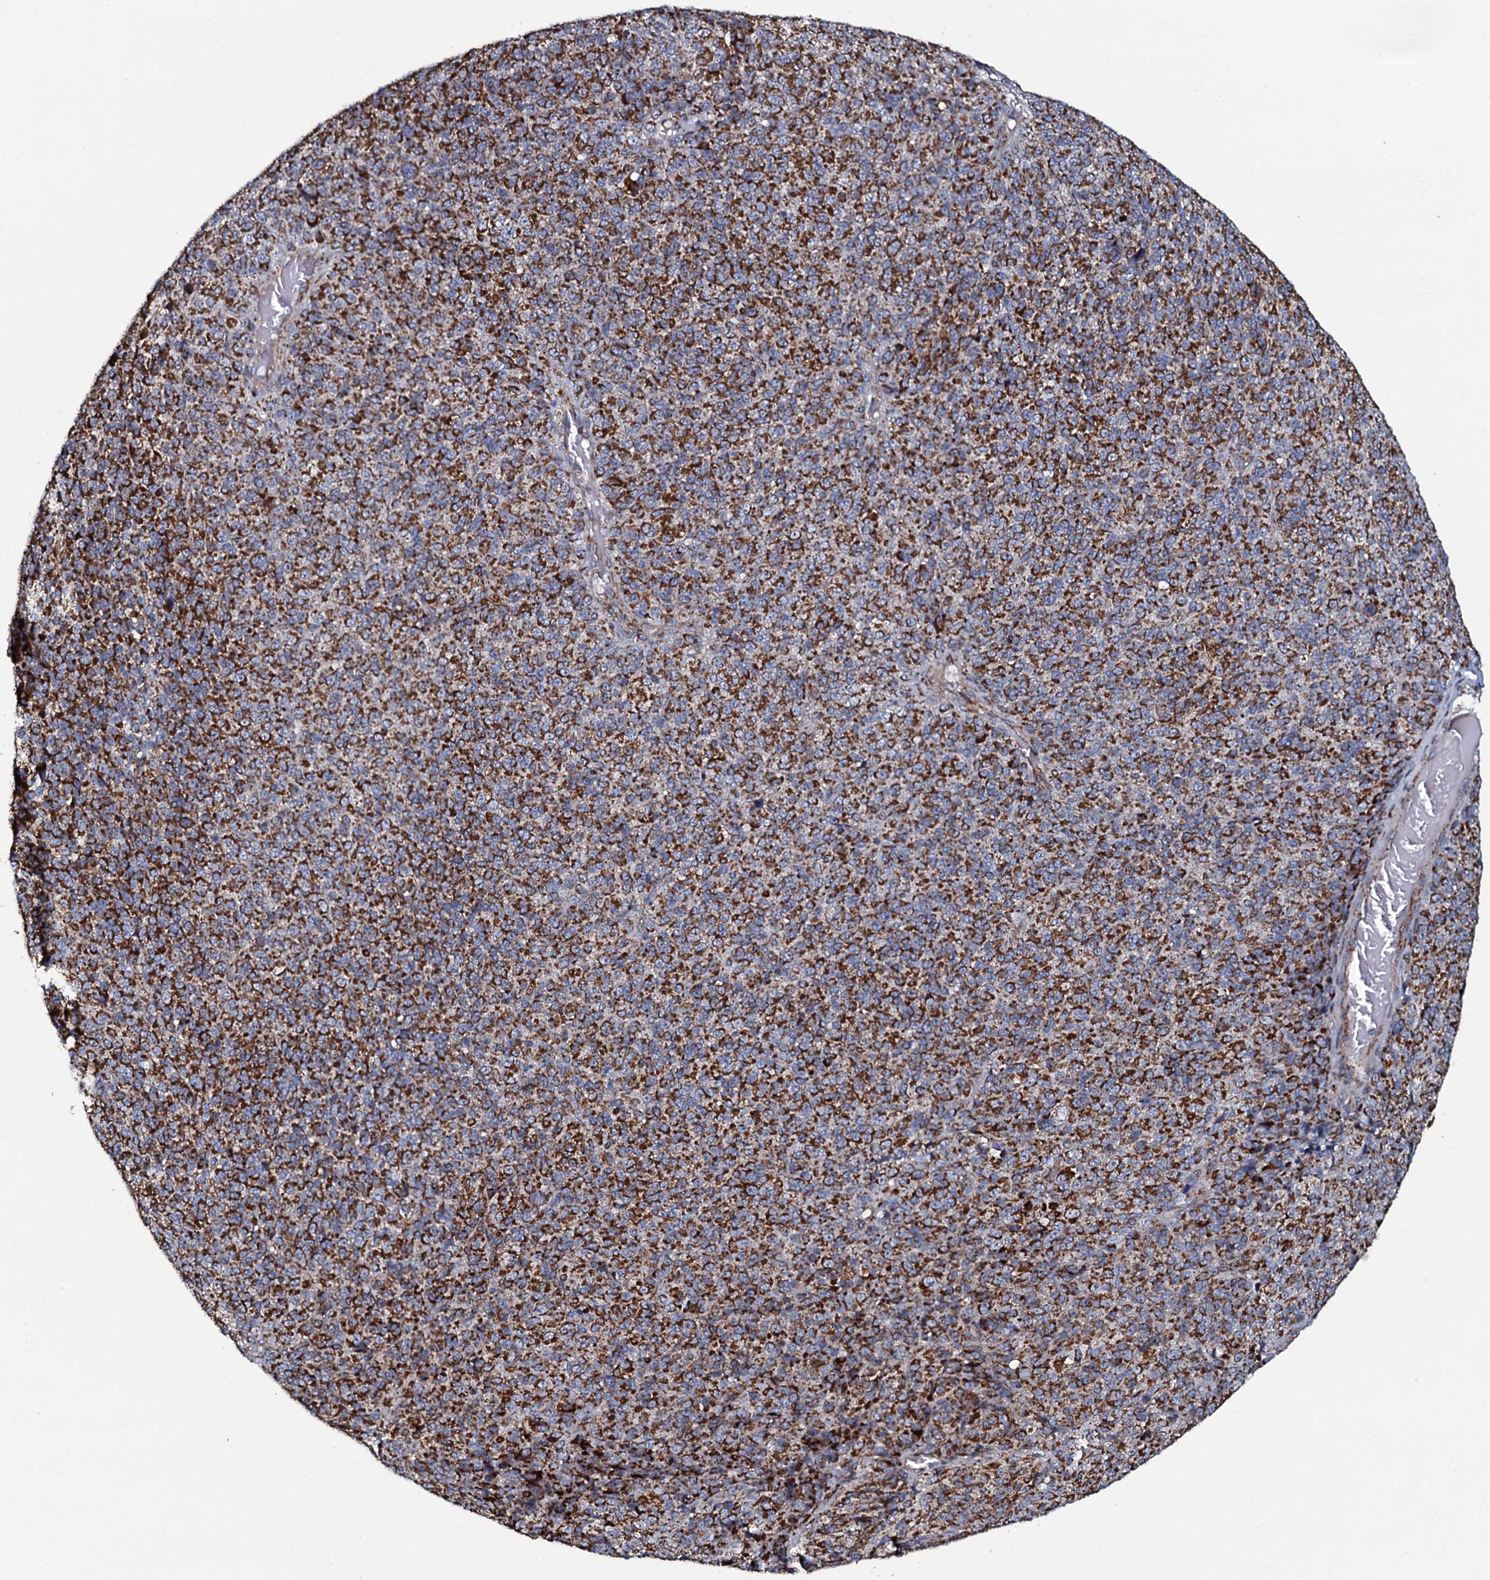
{"staining": {"intensity": "strong", "quantity": ">75%", "location": "cytoplasmic/membranous"}, "tissue": "melanoma", "cell_type": "Tumor cells", "image_type": "cancer", "snomed": [{"axis": "morphology", "description": "Malignant melanoma, Metastatic site"}, {"axis": "topography", "description": "Brain"}], "caption": "This histopathology image reveals IHC staining of malignant melanoma (metastatic site), with high strong cytoplasmic/membranous expression in approximately >75% of tumor cells.", "gene": "EVC2", "patient": {"sex": "female", "age": 56}}